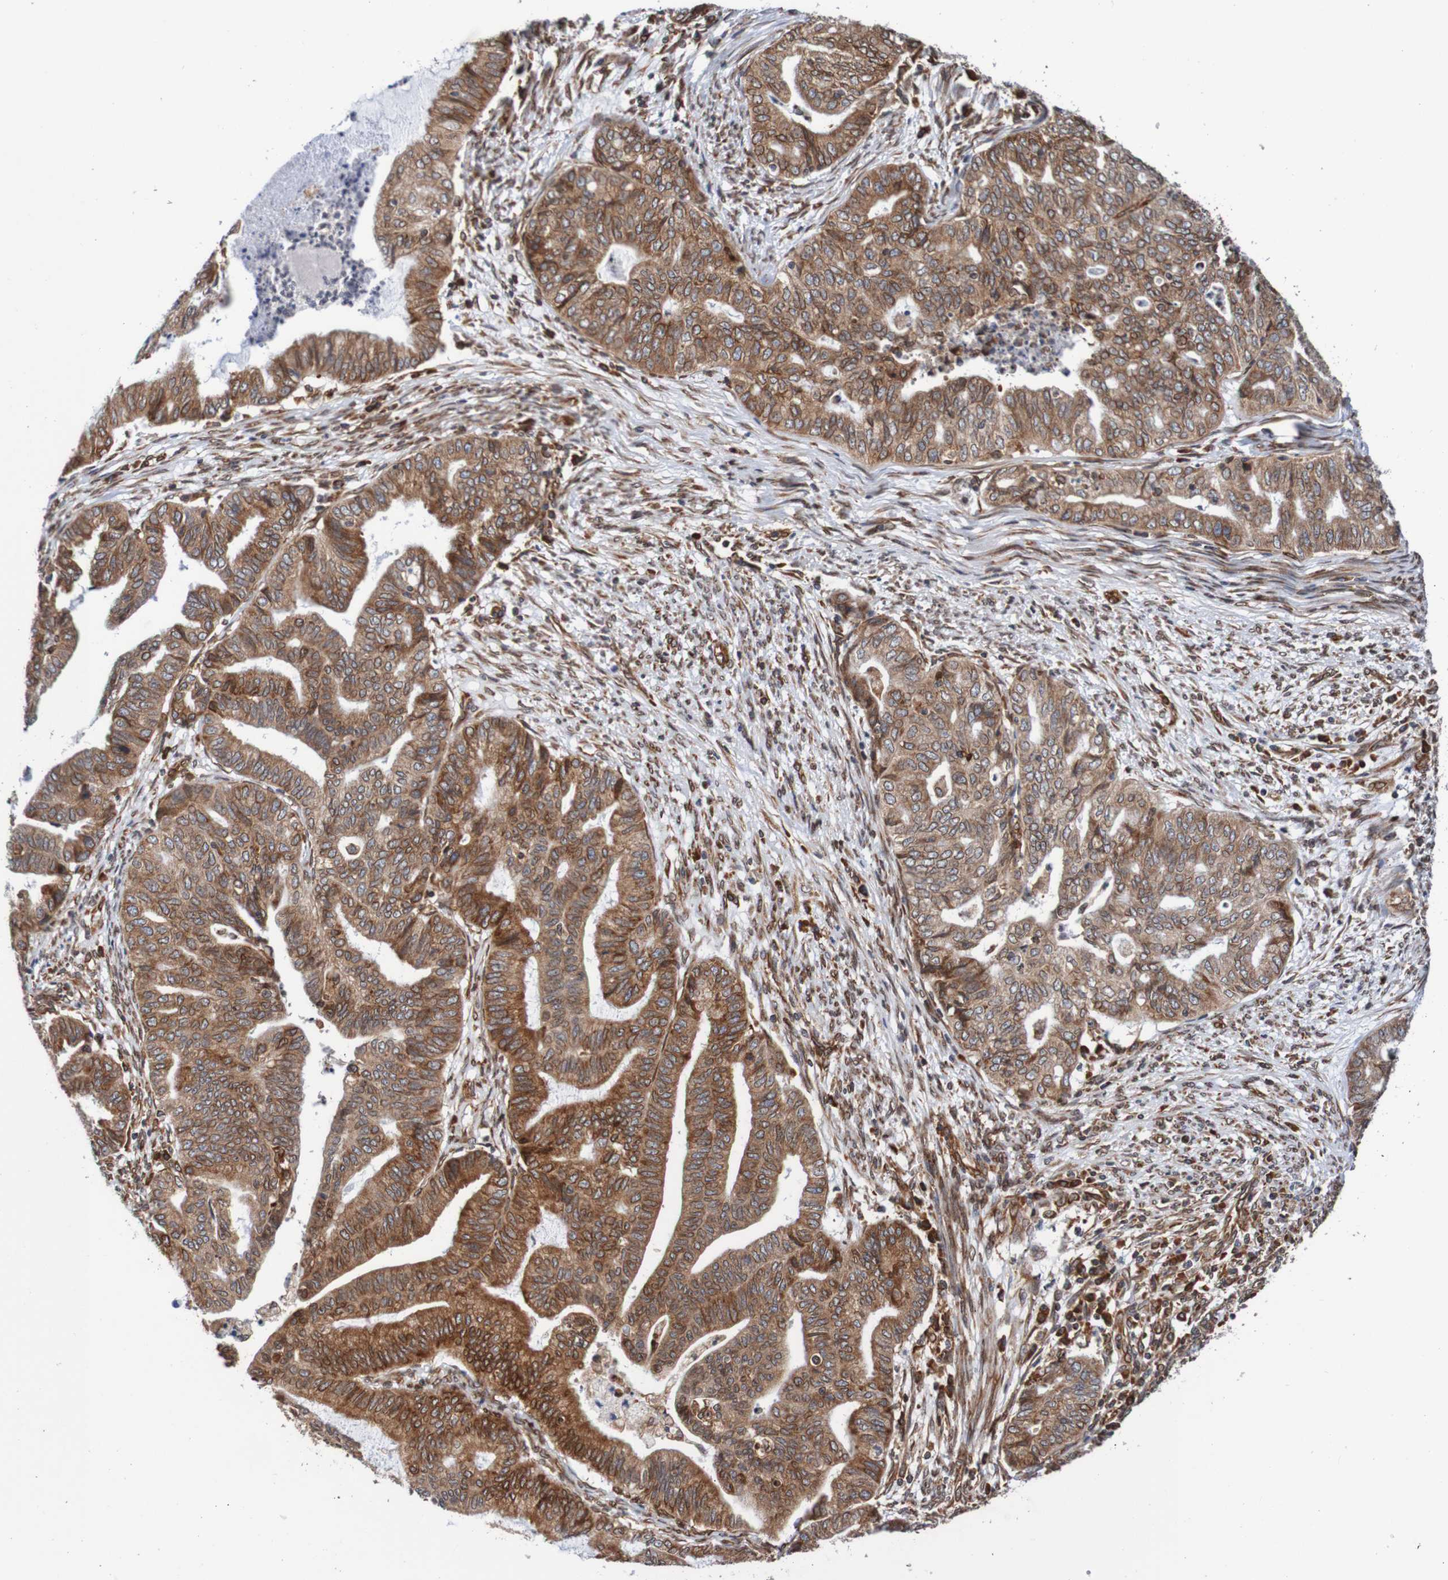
{"staining": {"intensity": "strong", "quantity": ">75%", "location": "cytoplasmic/membranous,nuclear"}, "tissue": "endometrial cancer", "cell_type": "Tumor cells", "image_type": "cancer", "snomed": [{"axis": "morphology", "description": "Adenocarcinoma, NOS"}, {"axis": "topography", "description": "Endometrium"}], "caption": "Immunohistochemistry (IHC) staining of endometrial adenocarcinoma, which exhibits high levels of strong cytoplasmic/membranous and nuclear positivity in approximately >75% of tumor cells indicating strong cytoplasmic/membranous and nuclear protein positivity. The staining was performed using DAB (brown) for protein detection and nuclei were counterstained in hematoxylin (blue).", "gene": "TMEM109", "patient": {"sex": "female", "age": 79}}